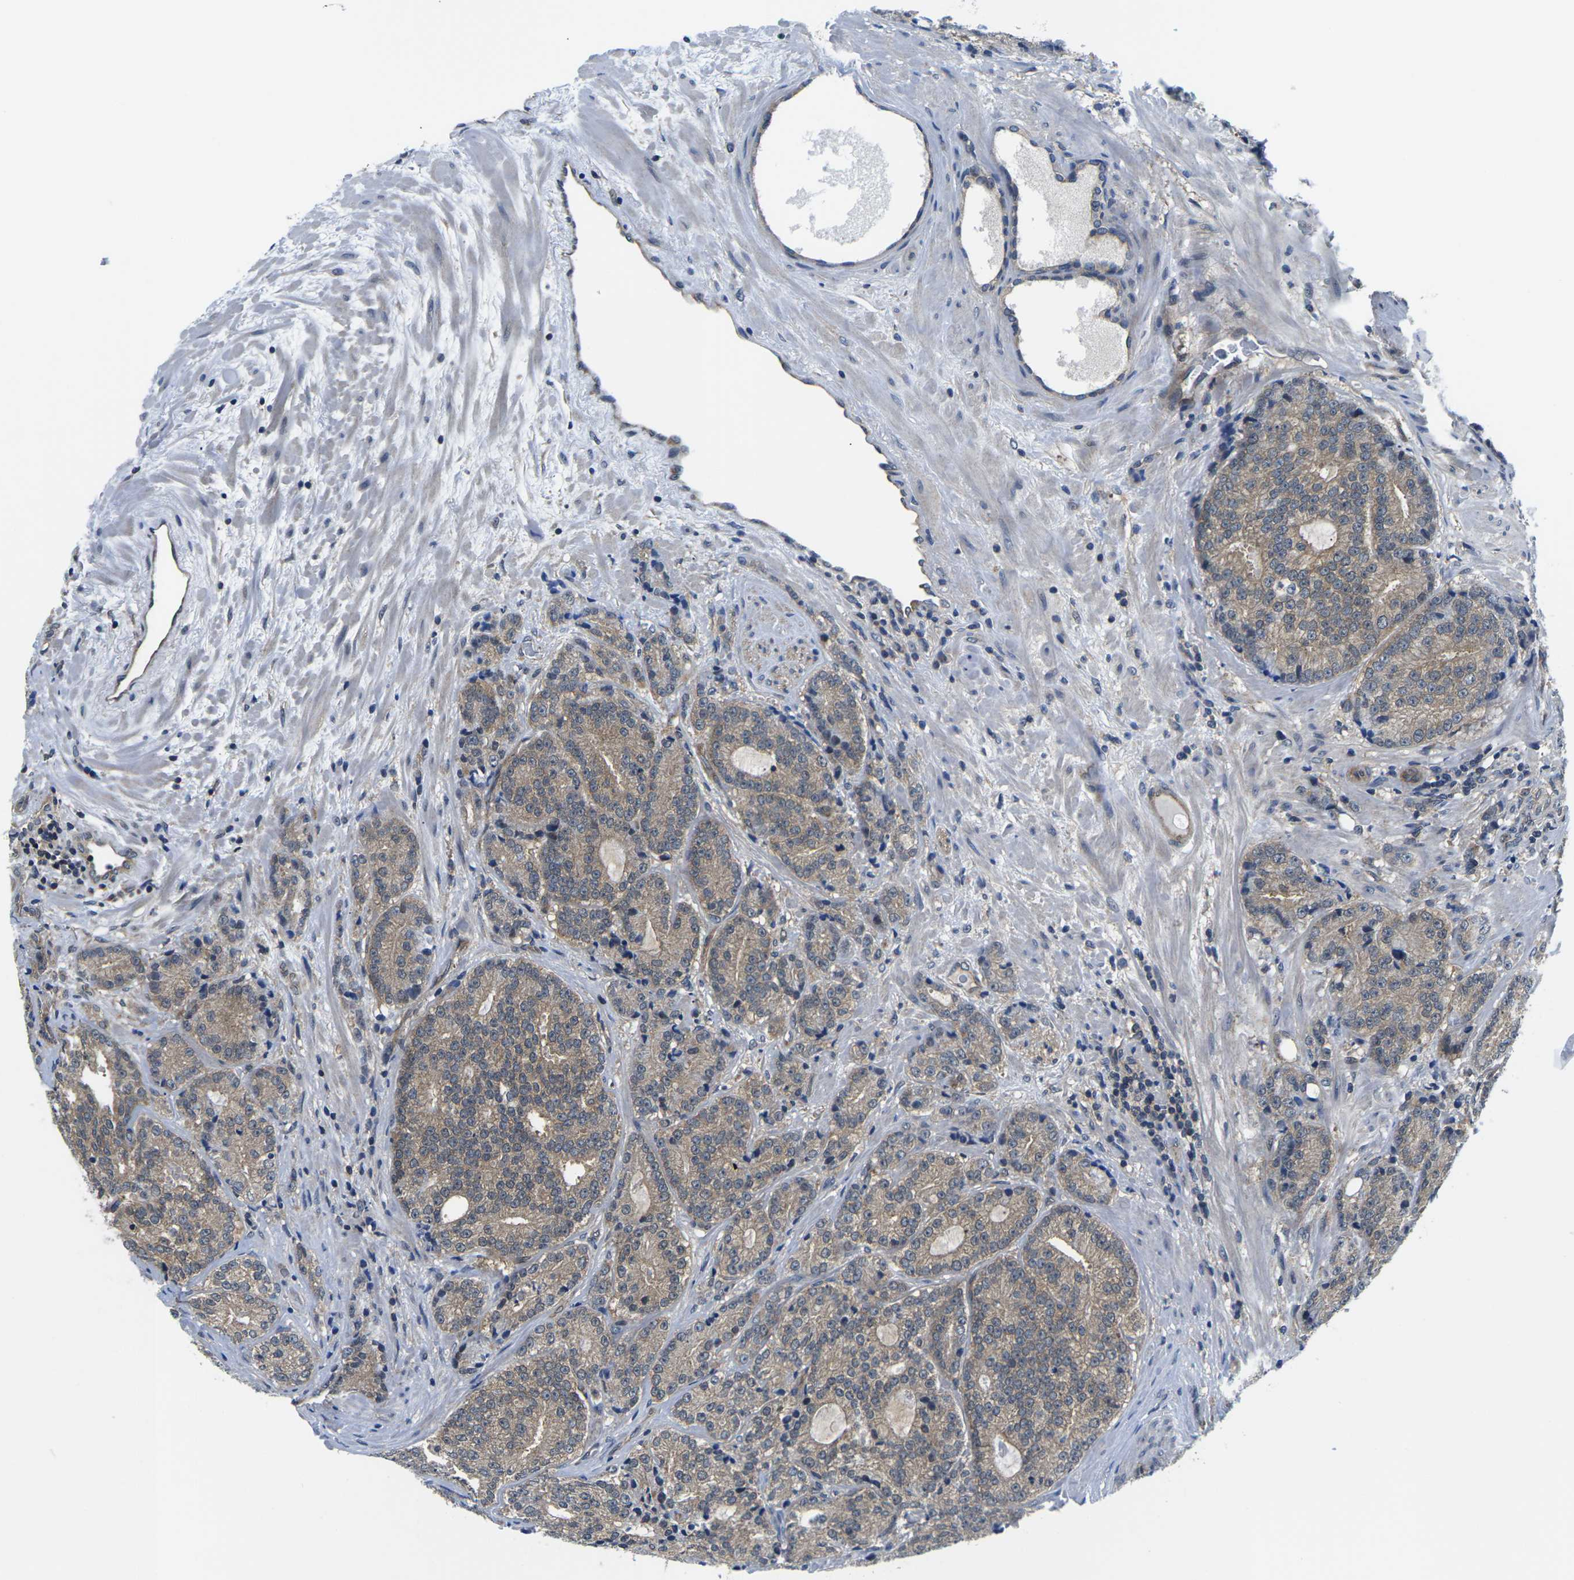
{"staining": {"intensity": "moderate", "quantity": ">75%", "location": "cytoplasmic/membranous"}, "tissue": "prostate cancer", "cell_type": "Tumor cells", "image_type": "cancer", "snomed": [{"axis": "morphology", "description": "Adenocarcinoma, High grade"}, {"axis": "topography", "description": "Prostate"}], "caption": "Immunohistochemistry (IHC) of human prostate cancer shows medium levels of moderate cytoplasmic/membranous positivity in approximately >75% of tumor cells. (DAB (3,3'-diaminobenzidine) = brown stain, brightfield microscopy at high magnification).", "gene": "GSK3B", "patient": {"sex": "male", "age": 61}}